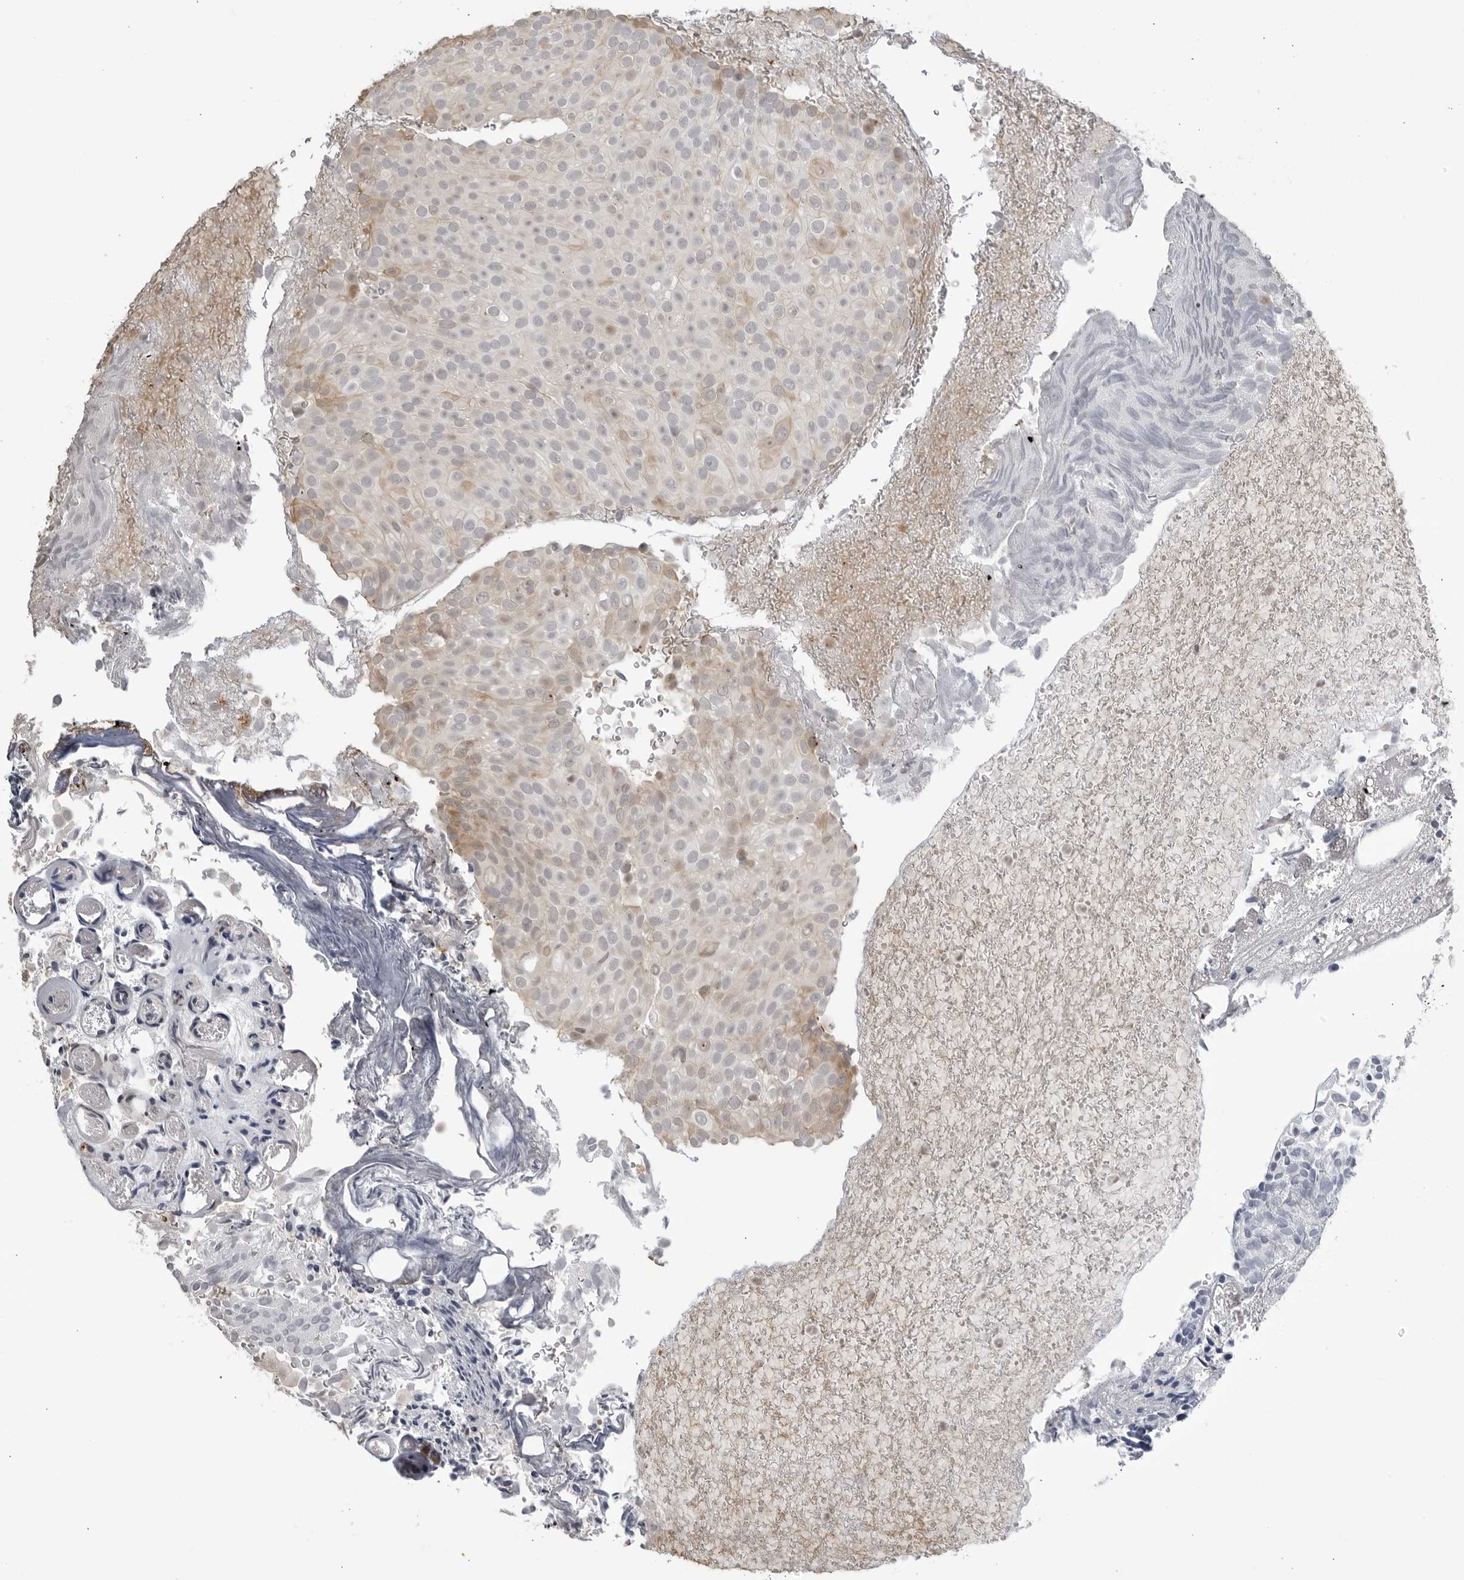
{"staining": {"intensity": "weak", "quantity": "<25%", "location": "cytoplasmic/membranous,nuclear"}, "tissue": "urothelial cancer", "cell_type": "Tumor cells", "image_type": "cancer", "snomed": [{"axis": "morphology", "description": "Urothelial carcinoma, Low grade"}, {"axis": "topography", "description": "Urinary bladder"}], "caption": "Low-grade urothelial carcinoma was stained to show a protein in brown. There is no significant staining in tumor cells. (DAB immunohistochemistry (IHC) visualized using brightfield microscopy, high magnification).", "gene": "TCF21", "patient": {"sex": "male", "age": 78}}